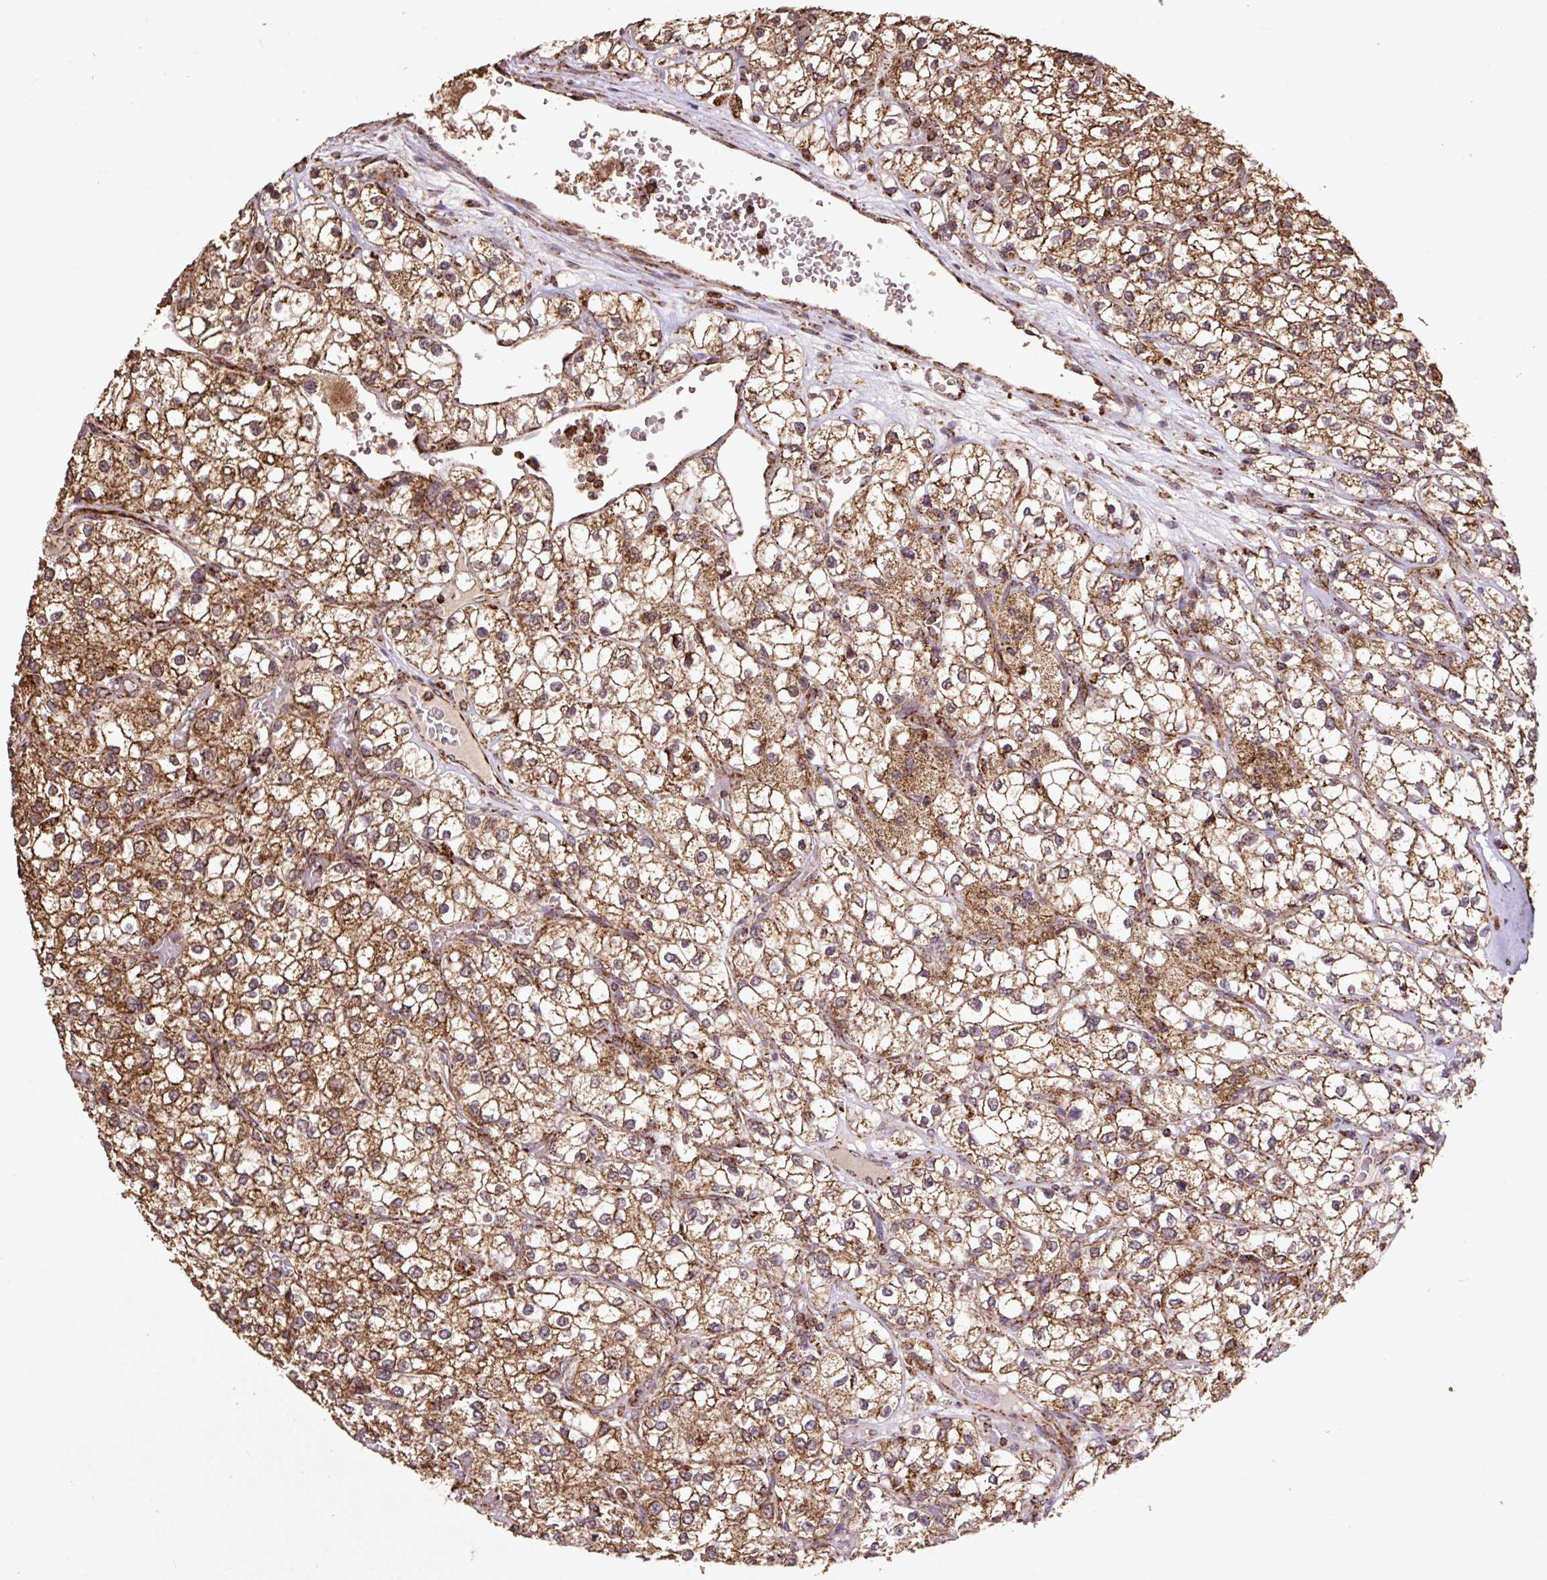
{"staining": {"intensity": "strong", "quantity": ">75%", "location": "cytoplasmic/membranous"}, "tissue": "renal cancer", "cell_type": "Tumor cells", "image_type": "cancer", "snomed": [{"axis": "morphology", "description": "Adenocarcinoma, NOS"}, {"axis": "topography", "description": "Kidney"}], "caption": "A brown stain labels strong cytoplasmic/membranous expression of a protein in renal cancer (adenocarcinoma) tumor cells.", "gene": "ATP5F1A", "patient": {"sex": "male", "age": 80}}